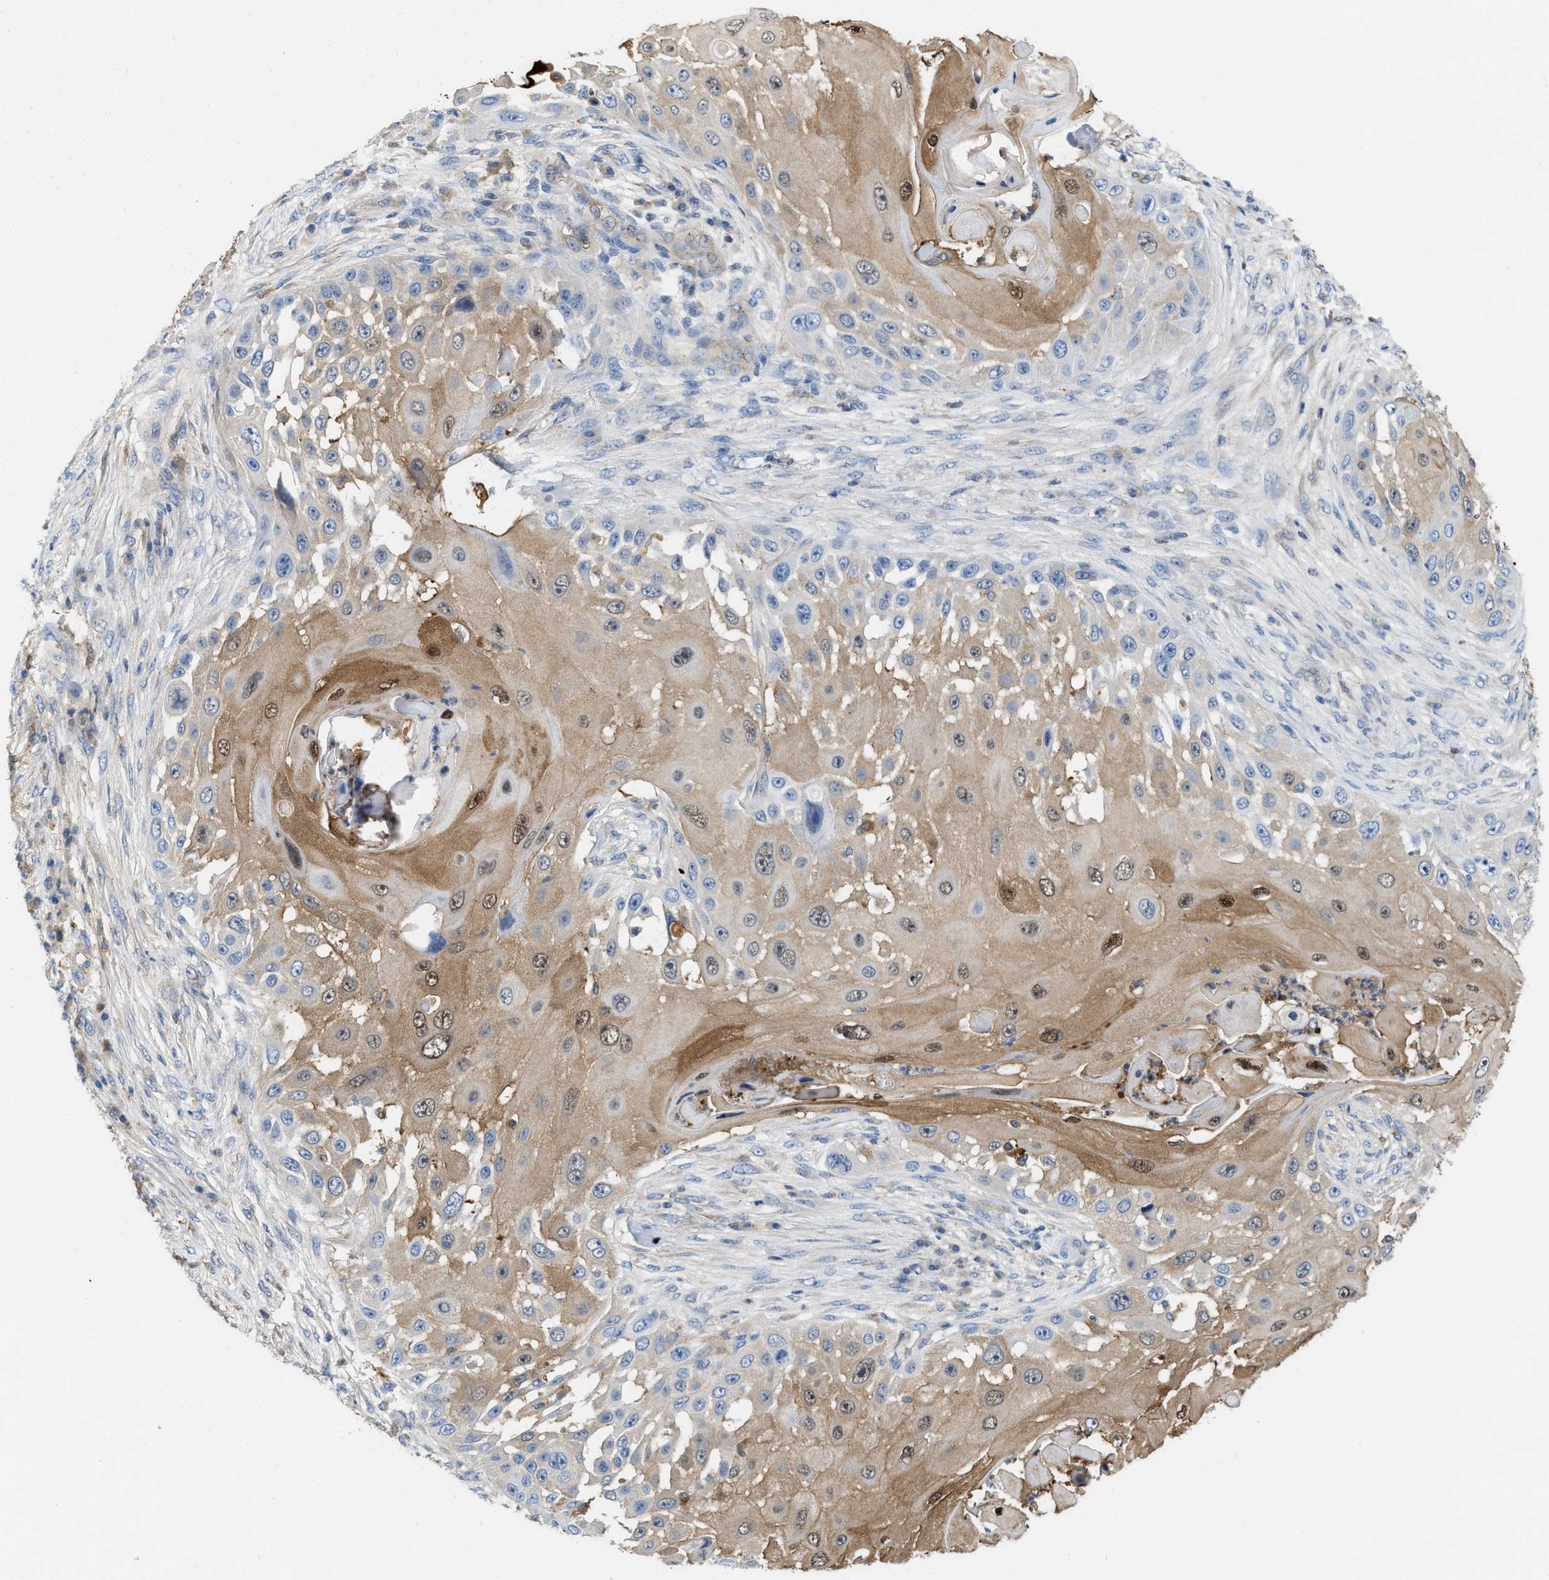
{"staining": {"intensity": "moderate", "quantity": "25%-75%", "location": "cytoplasmic/membranous,nuclear"}, "tissue": "skin cancer", "cell_type": "Tumor cells", "image_type": "cancer", "snomed": [{"axis": "morphology", "description": "Squamous cell carcinoma, NOS"}, {"axis": "topography", "description": "Skin"}], "caption": "High-power microscopy captured an immunohistochemistry histopathology image of skin cancer (squamous cell carcinoma), revealing moderate cytoplasmic/membranous and nuclear positivity in approximately 25%-75% of tumor cells. The protein of interest is stained brown, and the nuclei are stained in blue (DAB IHC with brightfield microscopy, high magnification).", "gene": "CSTB", "patient": {"sex": "female", "age": 44}}